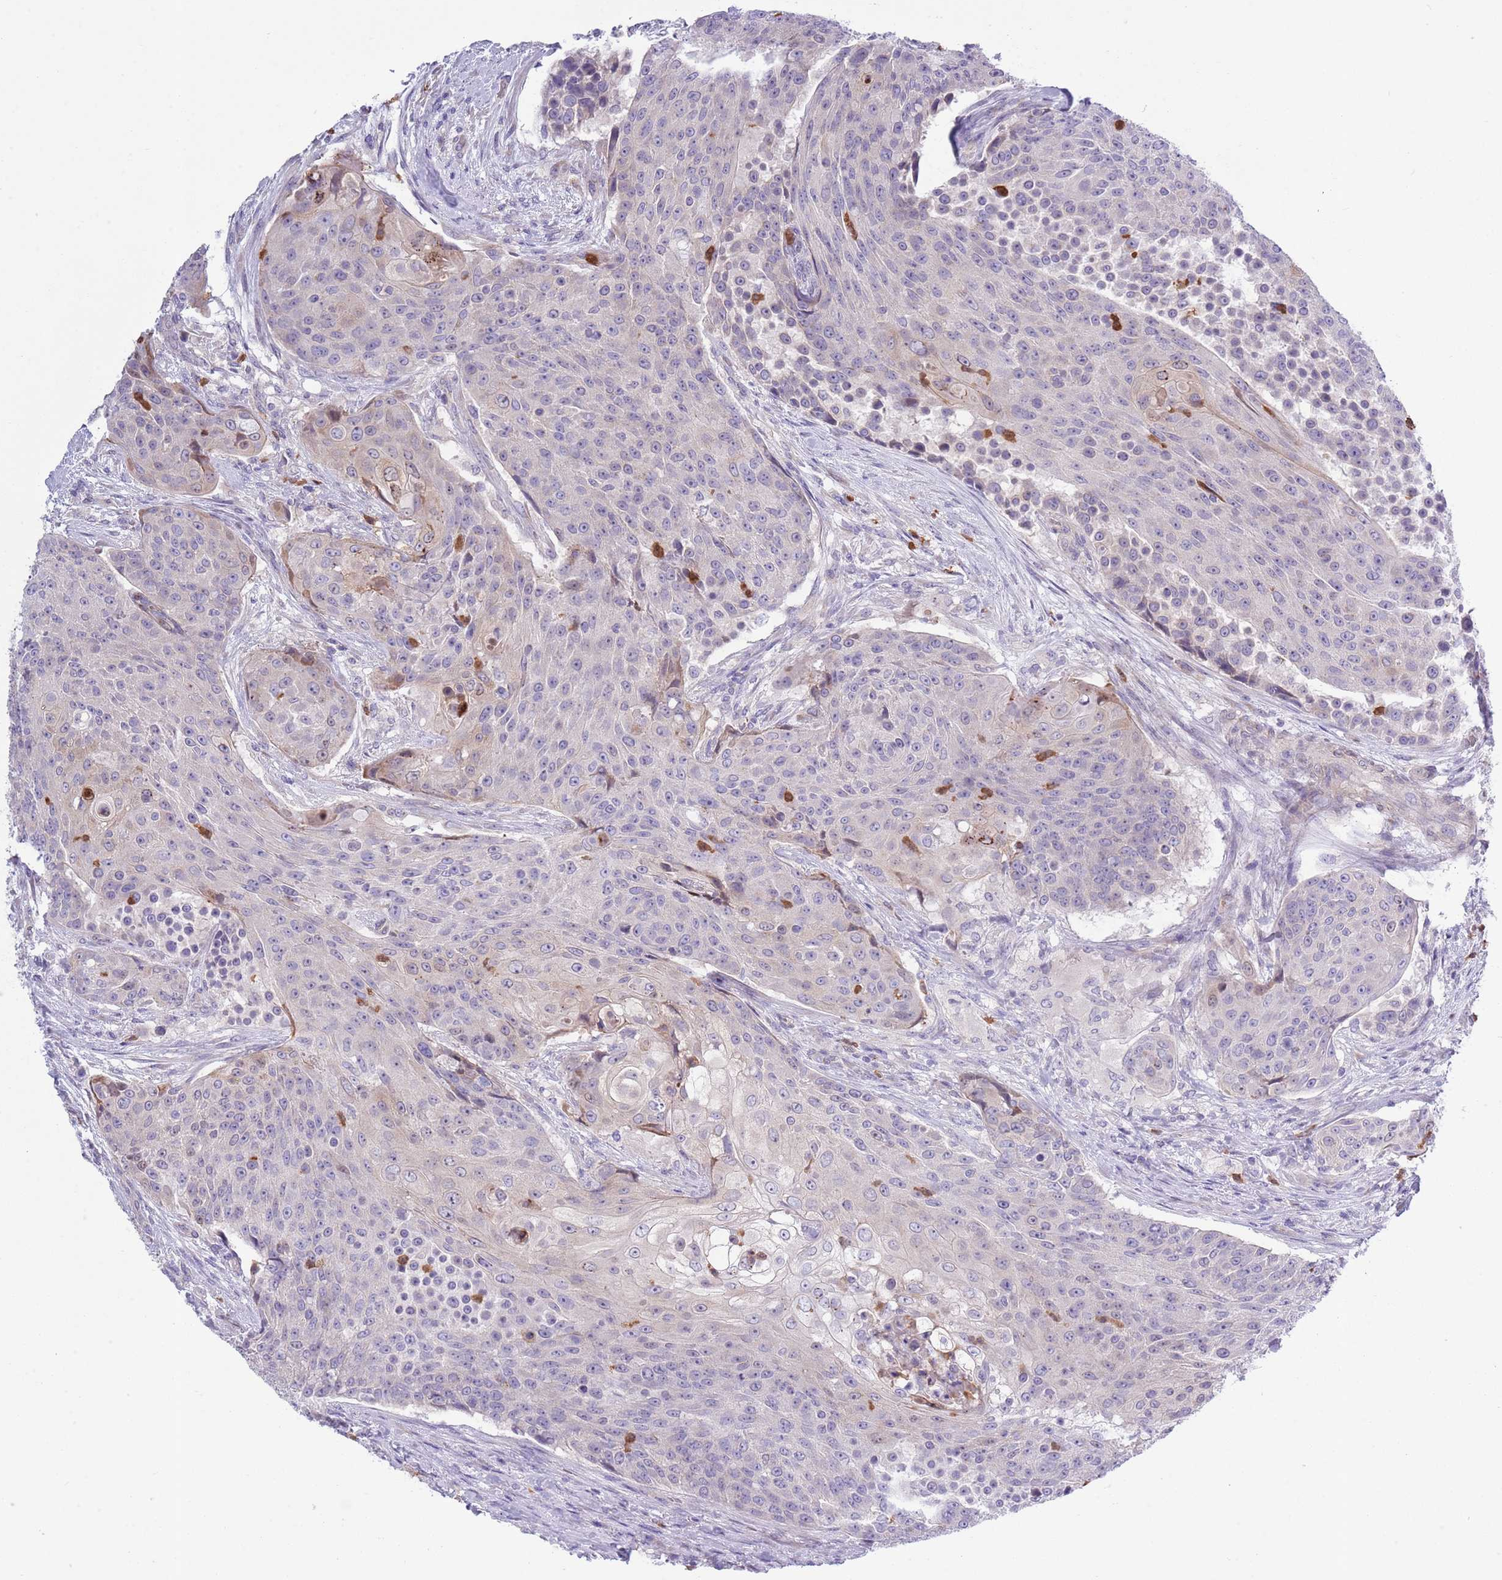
{"staining": {"intensity": "negative", "quantity": "none", "location": "none"}, "tissue": "urothelial cancer", "cell_type": "Tumor cells", "image_type": "cancer", "snomed": [{"axis": "morphology", "description": "Urothelial carcinoma, High grade"}, {"axis": "topography", "description": "Urinary bladder"}], "caption": "An IHC histopathology image of urothelial cancer is shown. There is no staining in tumor cells of urothelial cancer. (DAB immunohistochemistry (IHC), high magnification).", "gene": "ZFP2", "patient": {"sex": "female", "age": 63}}